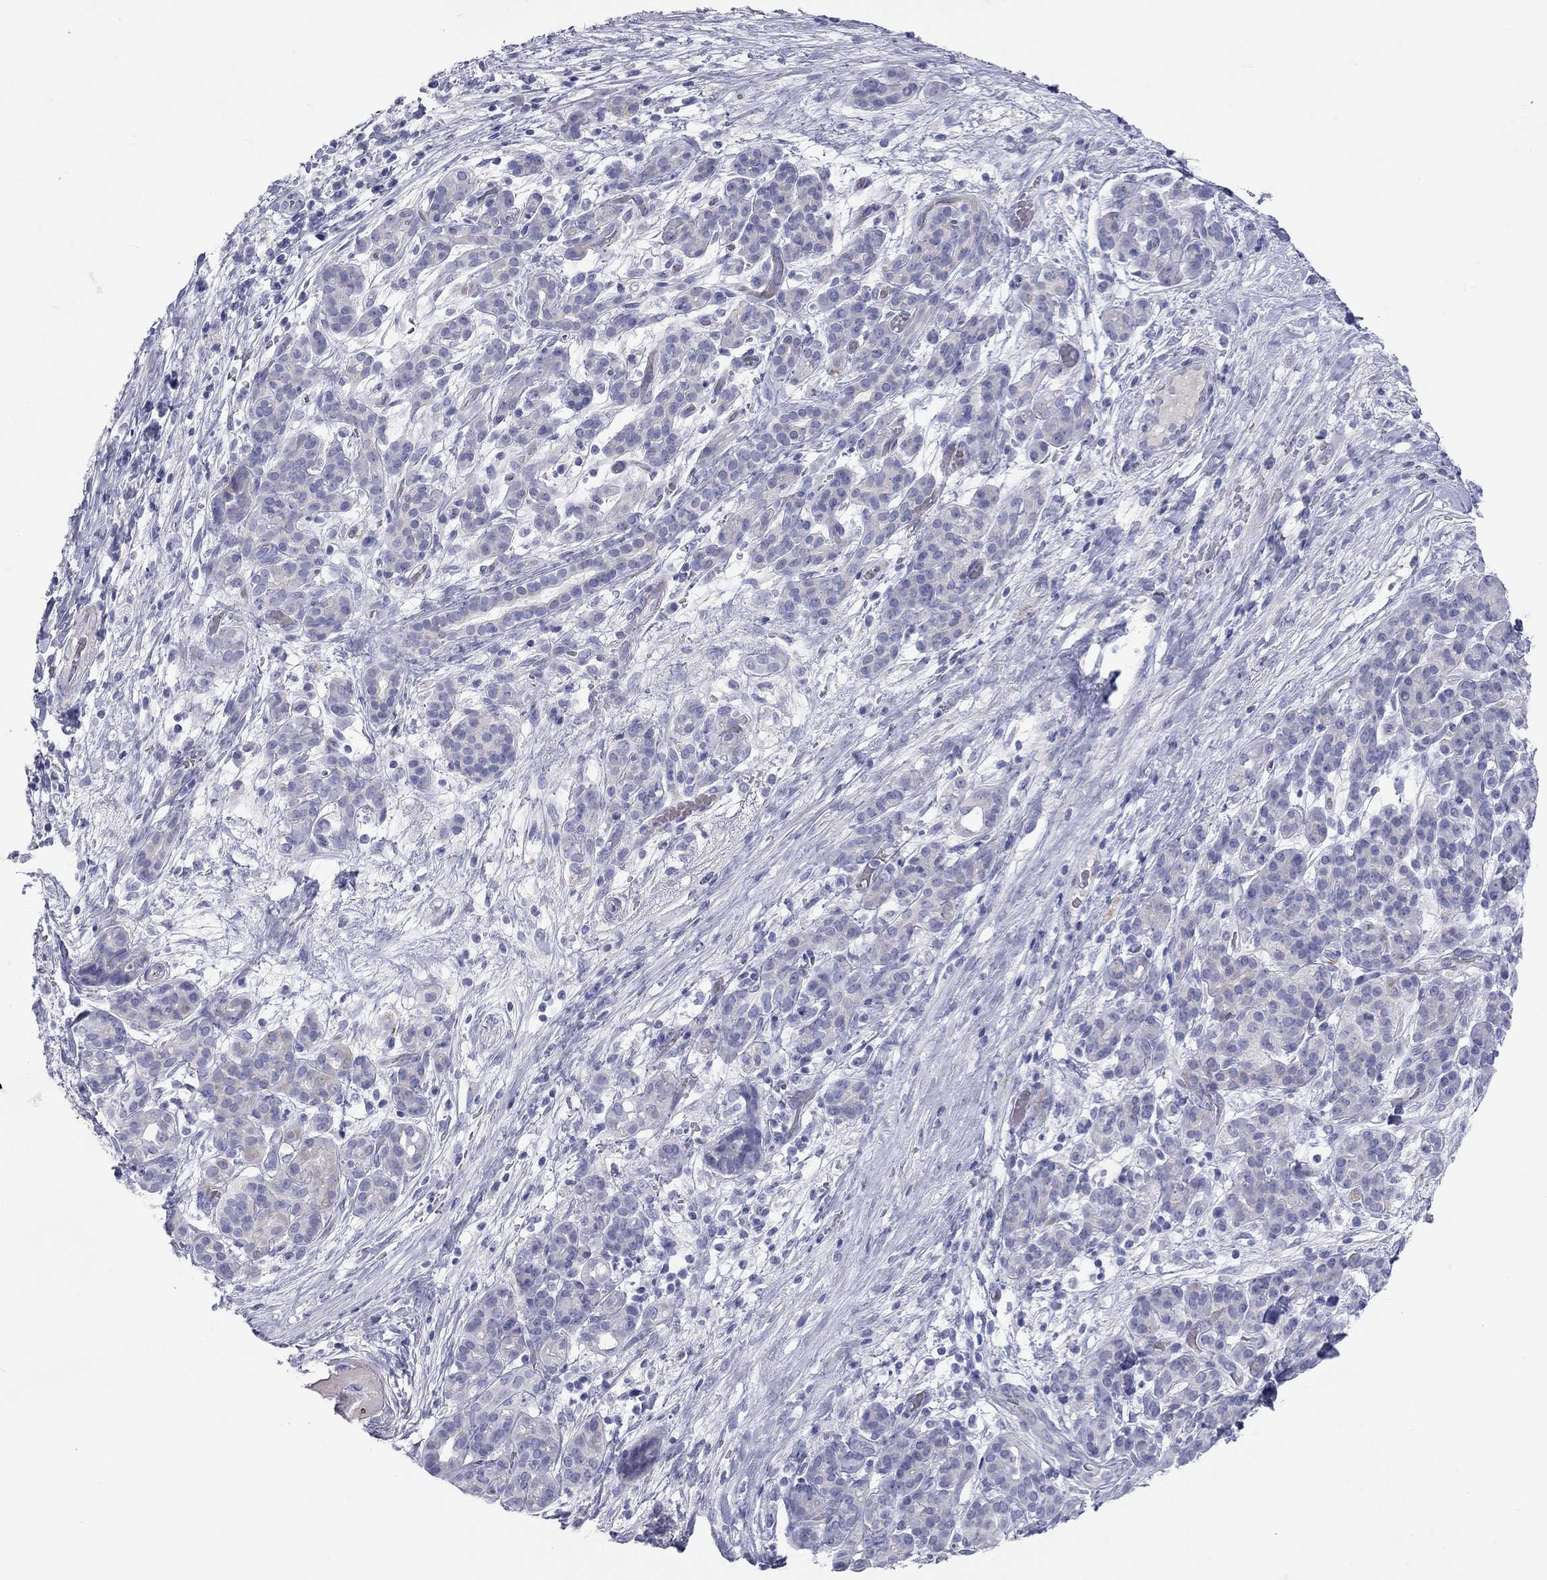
{"staining": {"intensity": "negative", "quantity": "none", "location": "none"}, "tissue": "pancreatic cancer", "cell_type": "Tumor cells", "image_type": "cancer", "snomed": [{"axis": "morphology", "description": "Adenocarcinoma, NOS"}, {"axis": "topography", "description": "Pancreas"}], "caption": "High magnification brightfield microscopy of pancreatic adenocarcinoma stained with DAB (3,3'-diaminobenzidine) (brown) and counterstained with hematoxylin (blue): tumor cells show no significant positivity.", "gene": "PCDHGC5", "patient": {"sex": "male", "age": 44}}